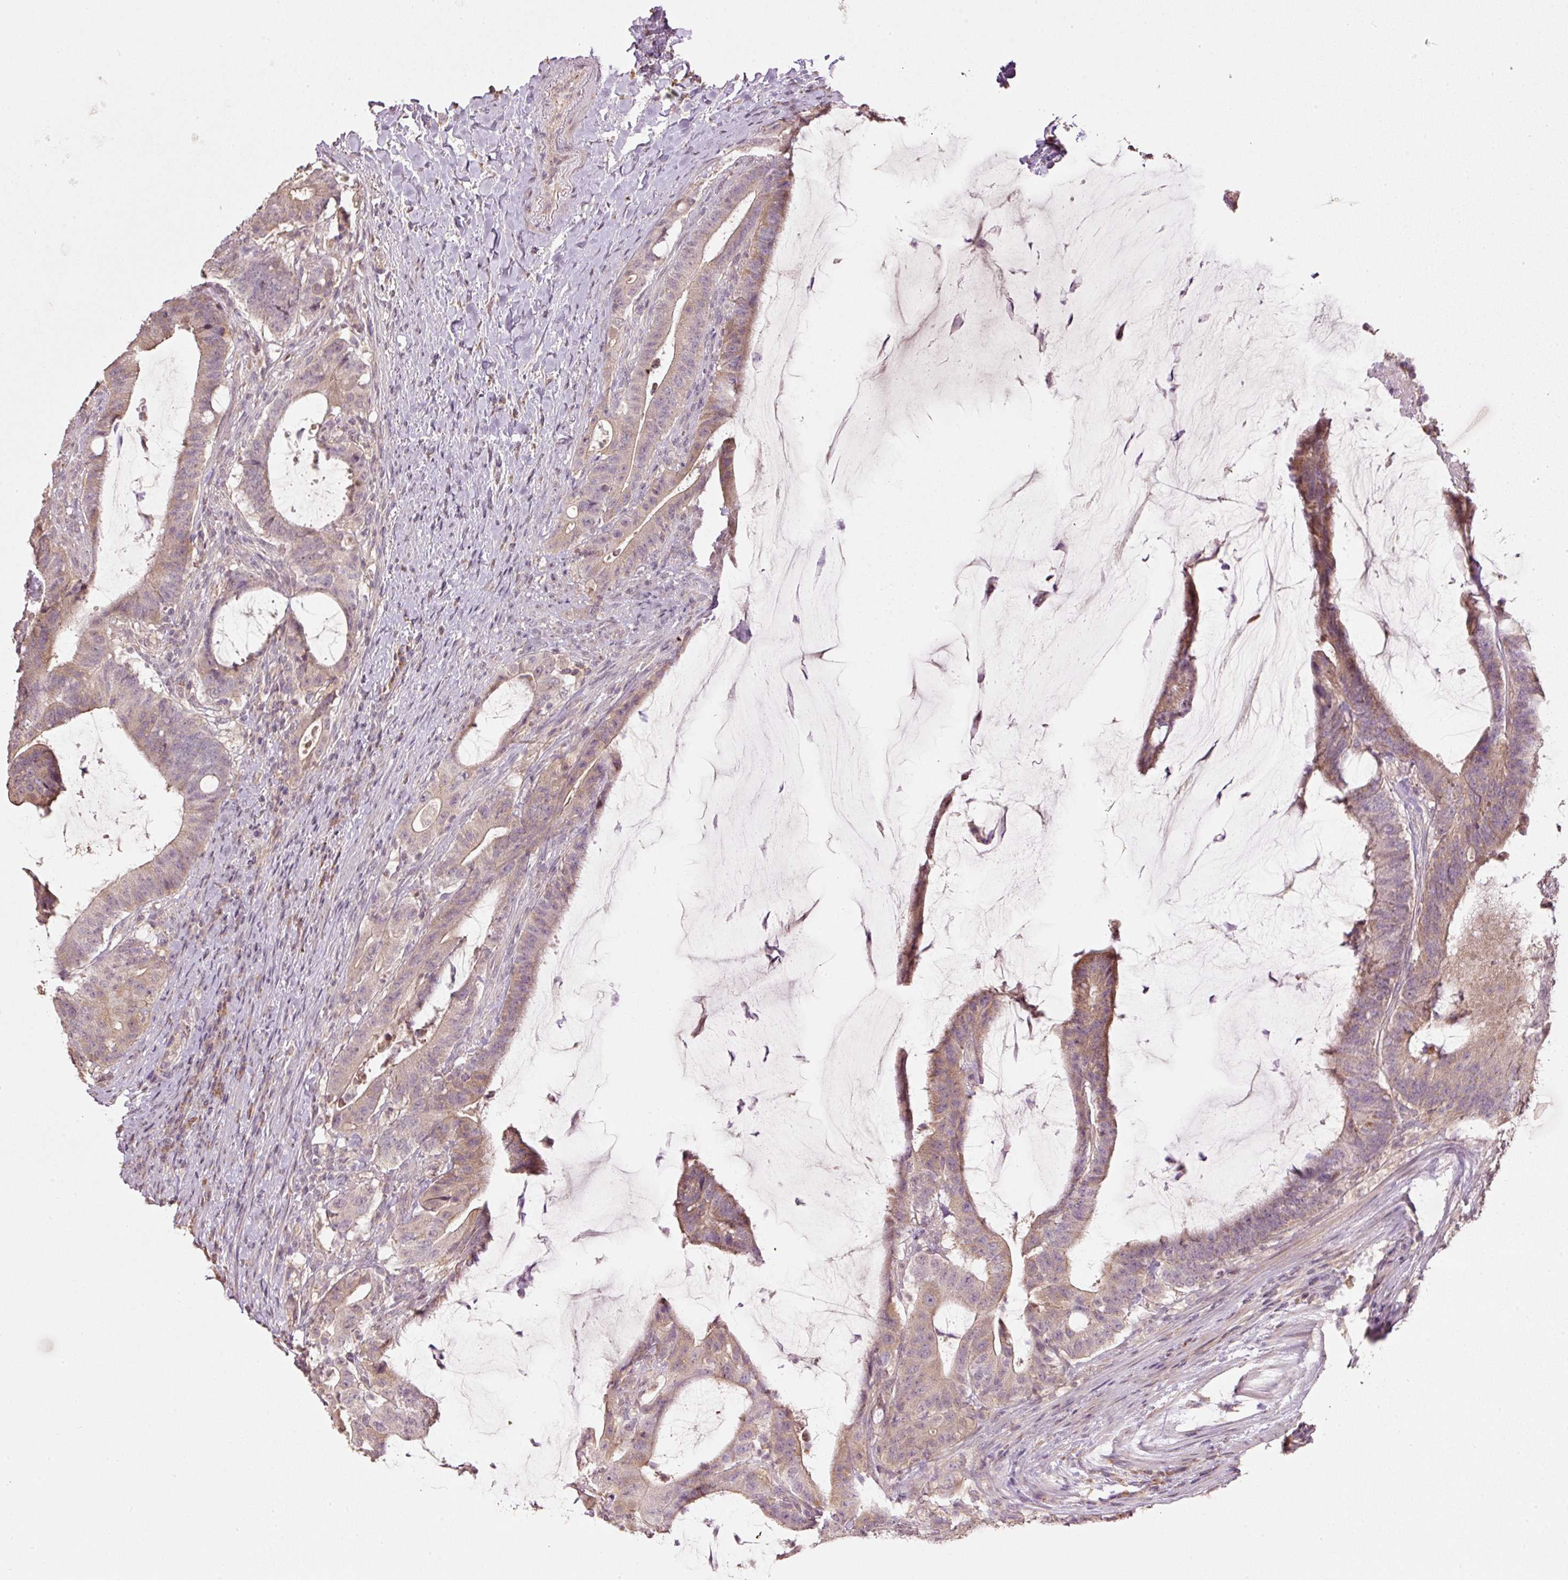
{"staining": {"intensity": "weak", "quantity": "25%-75%", "location": "cytoplasmic/membranous"}, "tissue": "colorectal cancer", "cell_type": "Tumor cells", "image_type": "cancer", "snomed": [{"axis": "morphology", "description": "Adenocarcinoma, NOS"}, {"axis": "topography", "description": "Colon"}], "caption": "Immunohistochemistry photomicrograph of colorectal cancer (adenocarcinoma) stained for a protein (brown), which exhibits low levels of weak cytoplasmic/membranous expression in approximately 25%-75% of tumor cells.", "gene": "TOB2", "patient": {"sex": "female", "age": 43}}